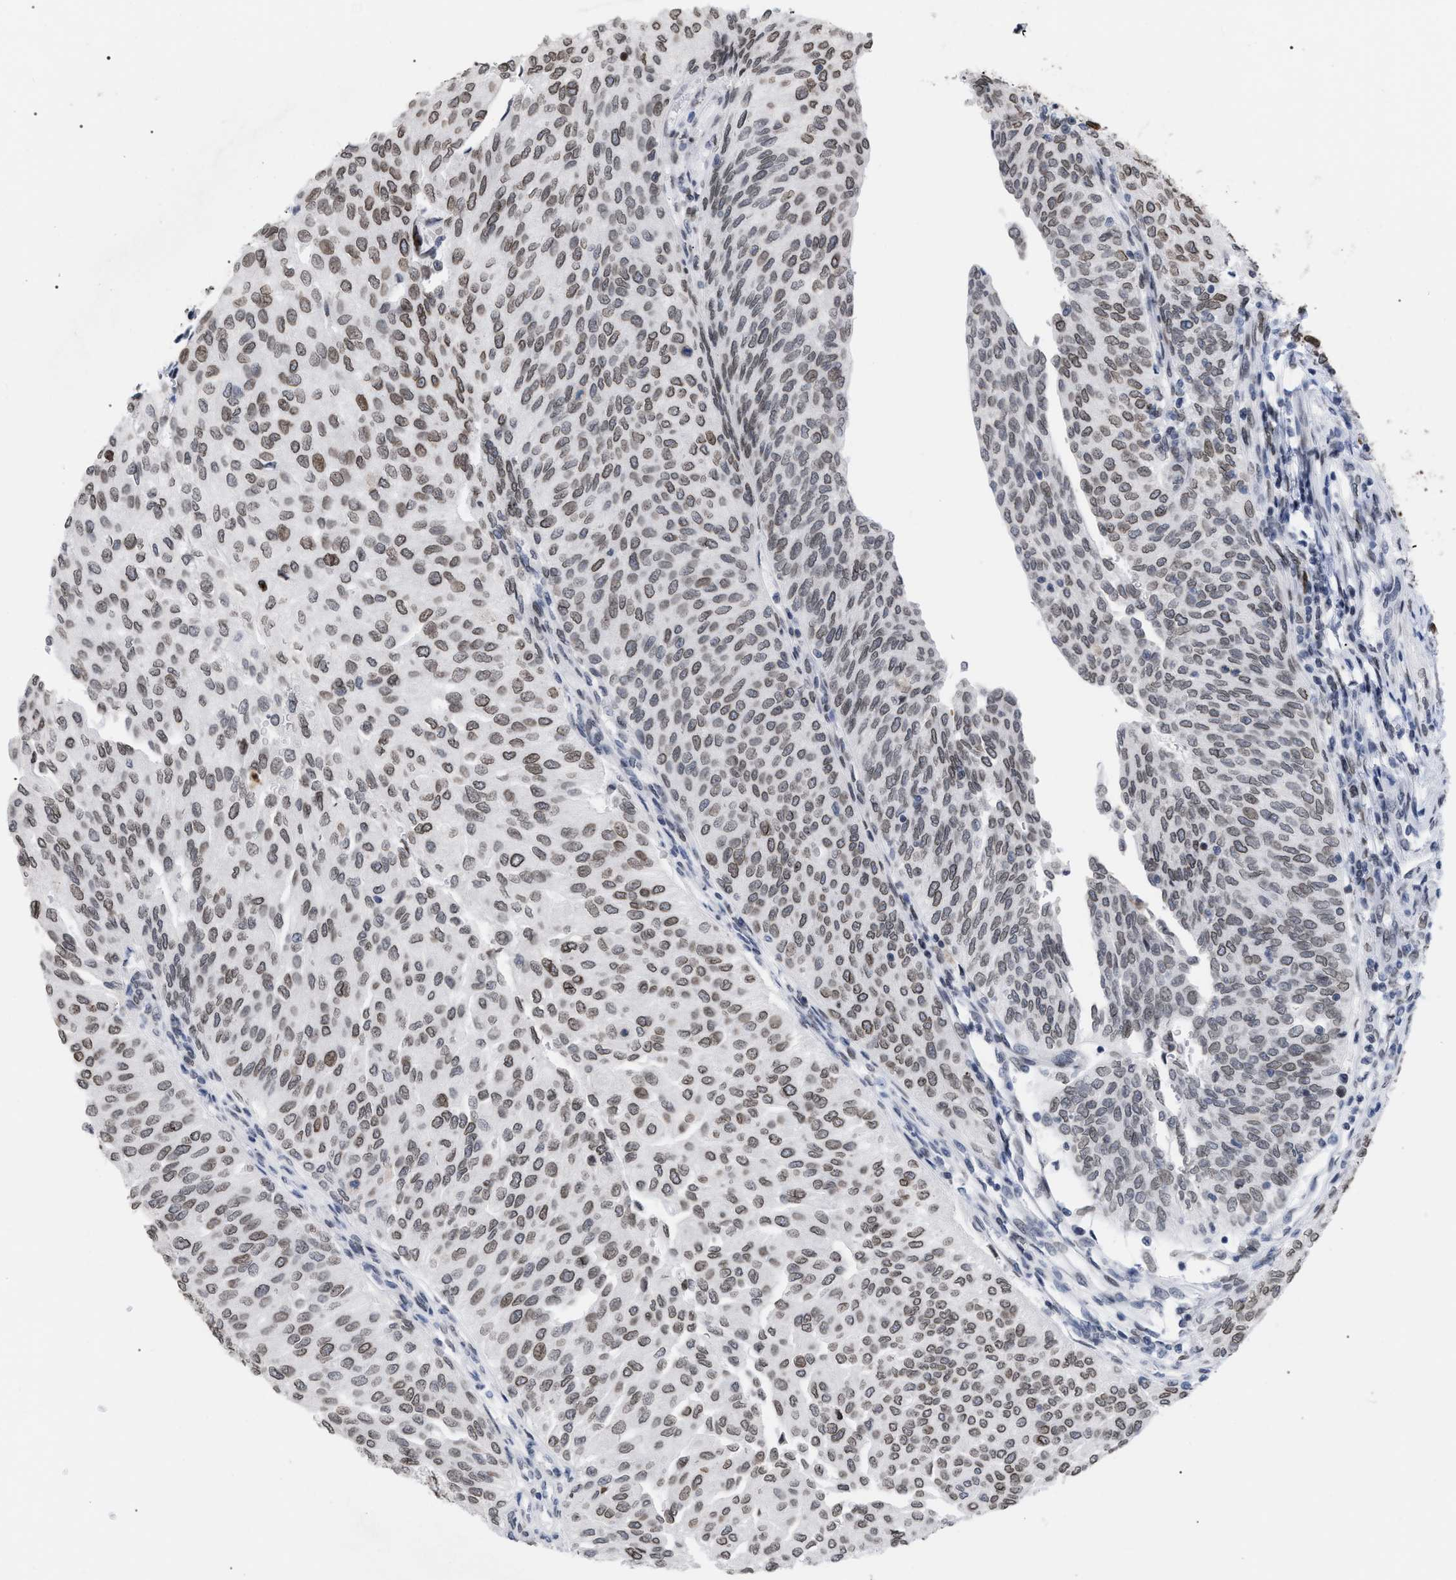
{"staining": {"intensity": "weak", "quantity": ">75%", "location": "cytoplasmic/membranous,nuclear"}, "tissue": "urothelial cancer", "cell_type": "Tumor cells", "image_type": "cancer", "snomed": [{"axis": "morphology", "description": "Urothelial carcinoma, Low grade"}, {"axis": "topography", "description": "Urinary bladder"}], "caption": "Urothelial cancer was stained to show a protein in brown. There is low levels of weak cytoplasmic/membranous and nuclear positivity in about >75% of tumor cells.", "gene": "TPR", "patient": {"sex": "female", "age": 79}}